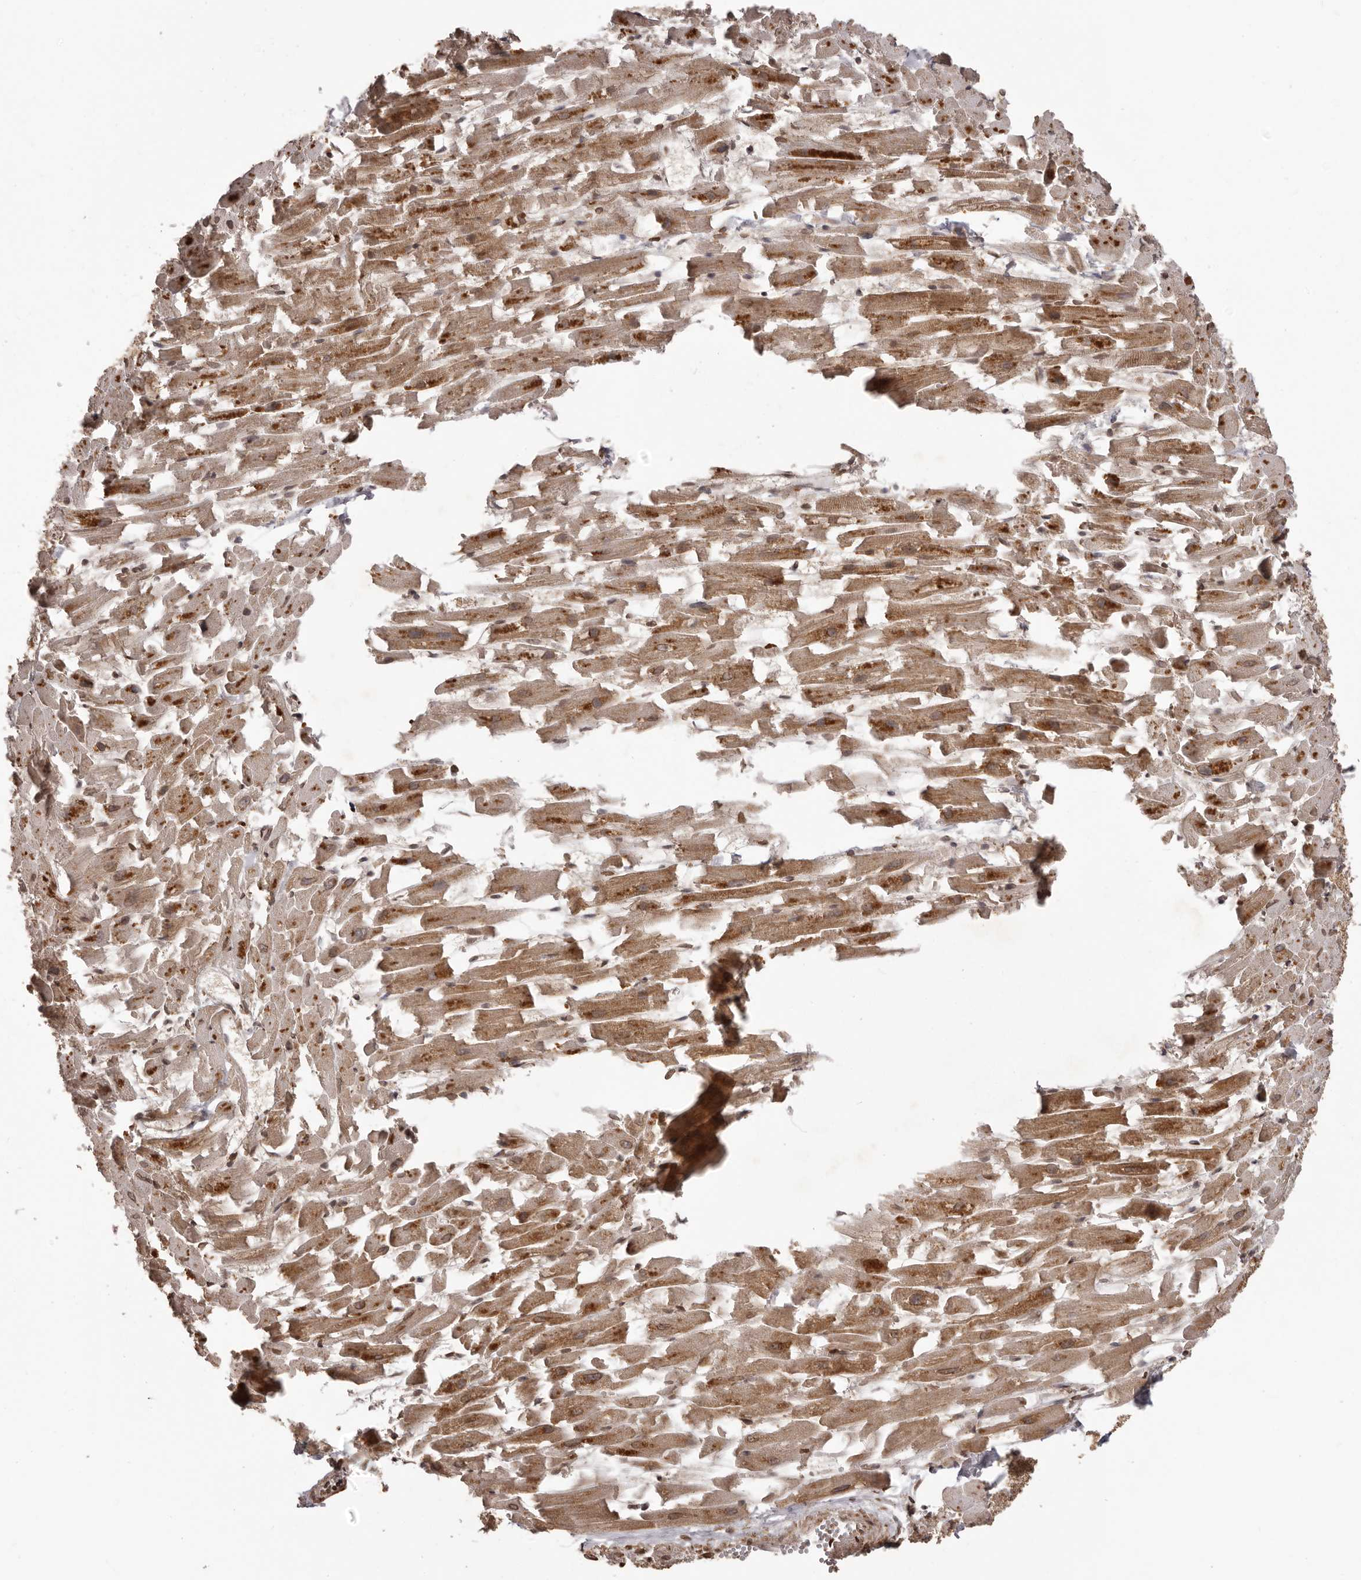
{"staining": {"intensity": "moderate", "quantity": ">75%", "location": "cytoplasmic/membranous"}, "tissue": "heart muscle", "cell_type": "Cardiomyocytes", "image_type": "normal", "snomed": [{"axis": "morphology", "description": "Normal tissue, NOS"}, {"axis": "topography", "description": "Heart"}], "caption": "Brown immunohistochemical staining in unremarkable heart muscle exhibits moderate cytoplasmic/membranous staining in approximately >75% of cardiomyocytes.", "gene": "CHRM2", "patient": {"sex": "female", "age": 64}}